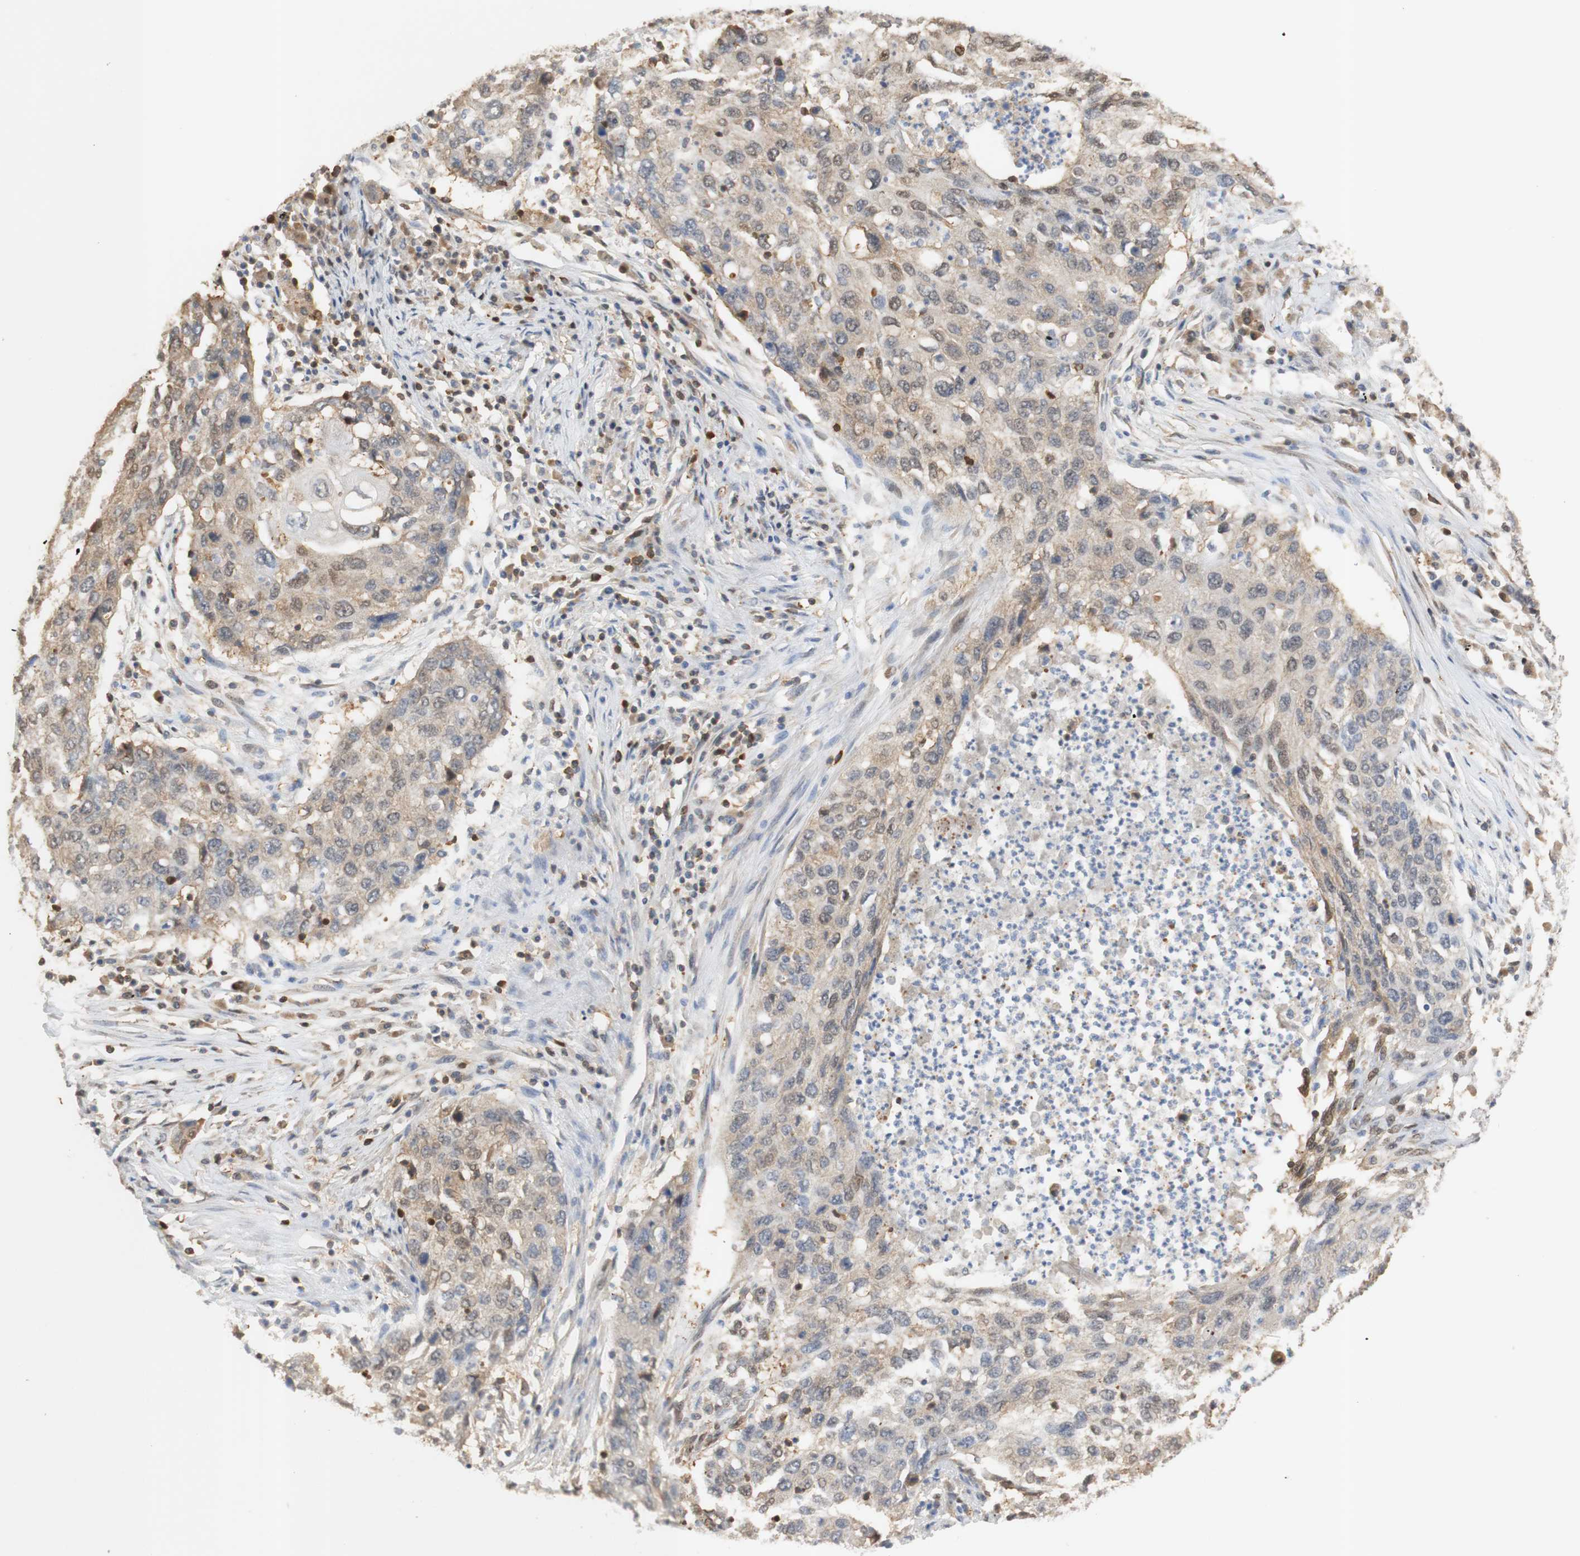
{"staining": {"intensity": "weak", "quantity": ">75%", "location": "cytoplasmic/membranous,nuclear"}, "tissue": "lung cancer", "cell_type": "Tumor cells", "image_type": "cancer", "snomed": [{"axis": "morphology", "description": "Squamous cell carcinoma, NOS"}, {"axis": "topography", "description": "Lung"}], "caption": "Weak cytoplasmic/membranous and nuclear positivity for a protein is present in about >75% of tumor cells of lung squamous cell carcinoma using IHC.", "gene": "NAP1L4", "patient": {"sex": "female", "age": 63}}